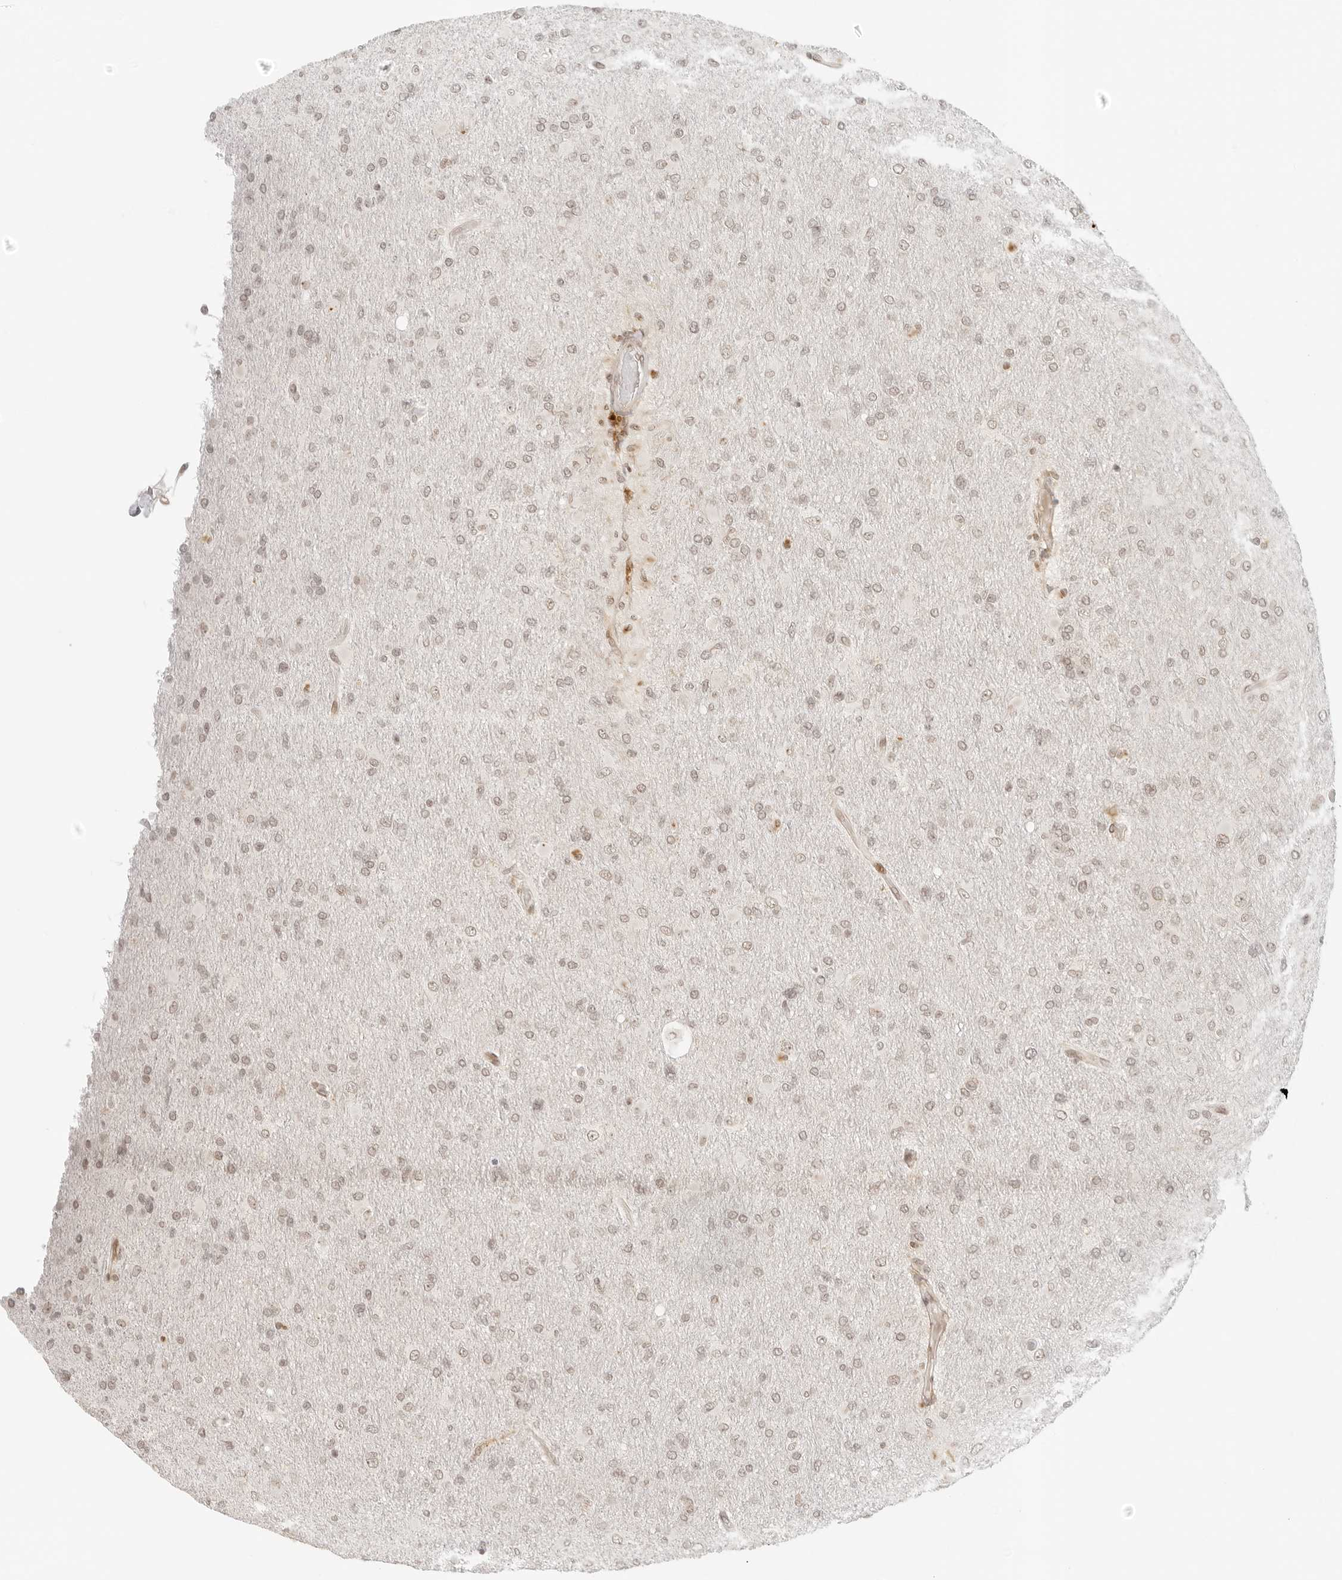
{"staining": {"intensity": "weak", "quantity": ">75%", "location": "nuclear"}, "tissue": "glioma", "cell_type": "Tumor cells", "image_type": "cancer", "snomed": [{"axis": "morphology", "description": "Glioma, malignant, High grade"}, {"axis": "topography", "description": "Cerebral cortex"}], "caption": "This micrograph demonstrates glioma stained with immunohistochemistry to label a protein in brown. The nuclear of tumor cells show weak positivity for the protein. Nuclei are counter-stained blue.", "gene": "ZNF407", "patient": {"sex": "female", "age": 36}}